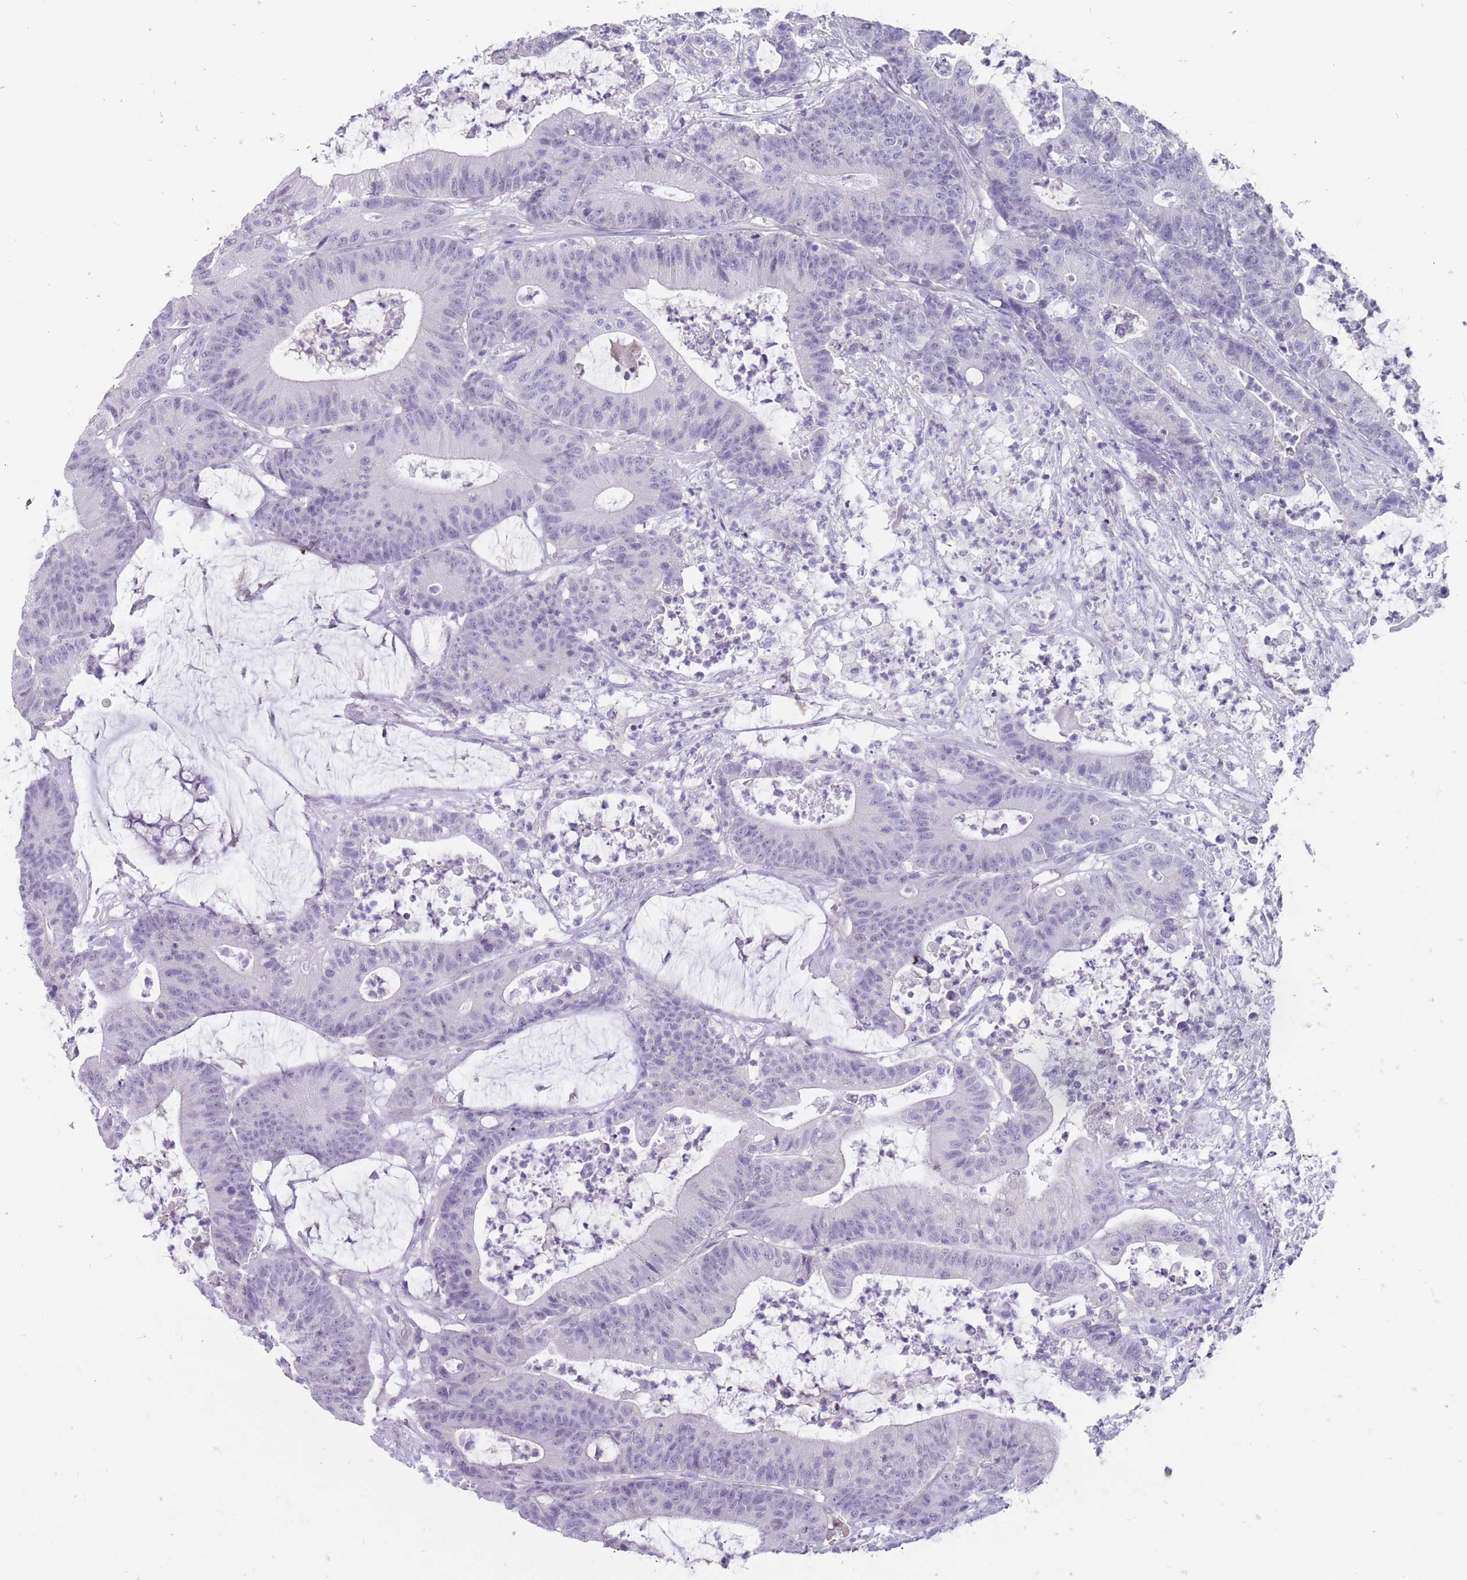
{"staining": {"intensity": "negative", "quantity": "none", "location": "none"}, "tissue": "colorectal cancer", "cell_type": "Tumor cells", "image_type": "cancer", "snomed": [{"axis": "morphology", "description": "Adenocarcinoma, NOS"}, {"axis": "topography", "description": "Colon"}], "caption": "Micrograph shows no protein staining in tumor cells of colorectal cancer tissue. The staining was performed using DAB to visualize the protein expression in brown, while the nuclei were stained in blue with hematoxylin (Magnification: 20x).", "gene": "ERICH4", "patient": {"sex": "female", "age": 84}}